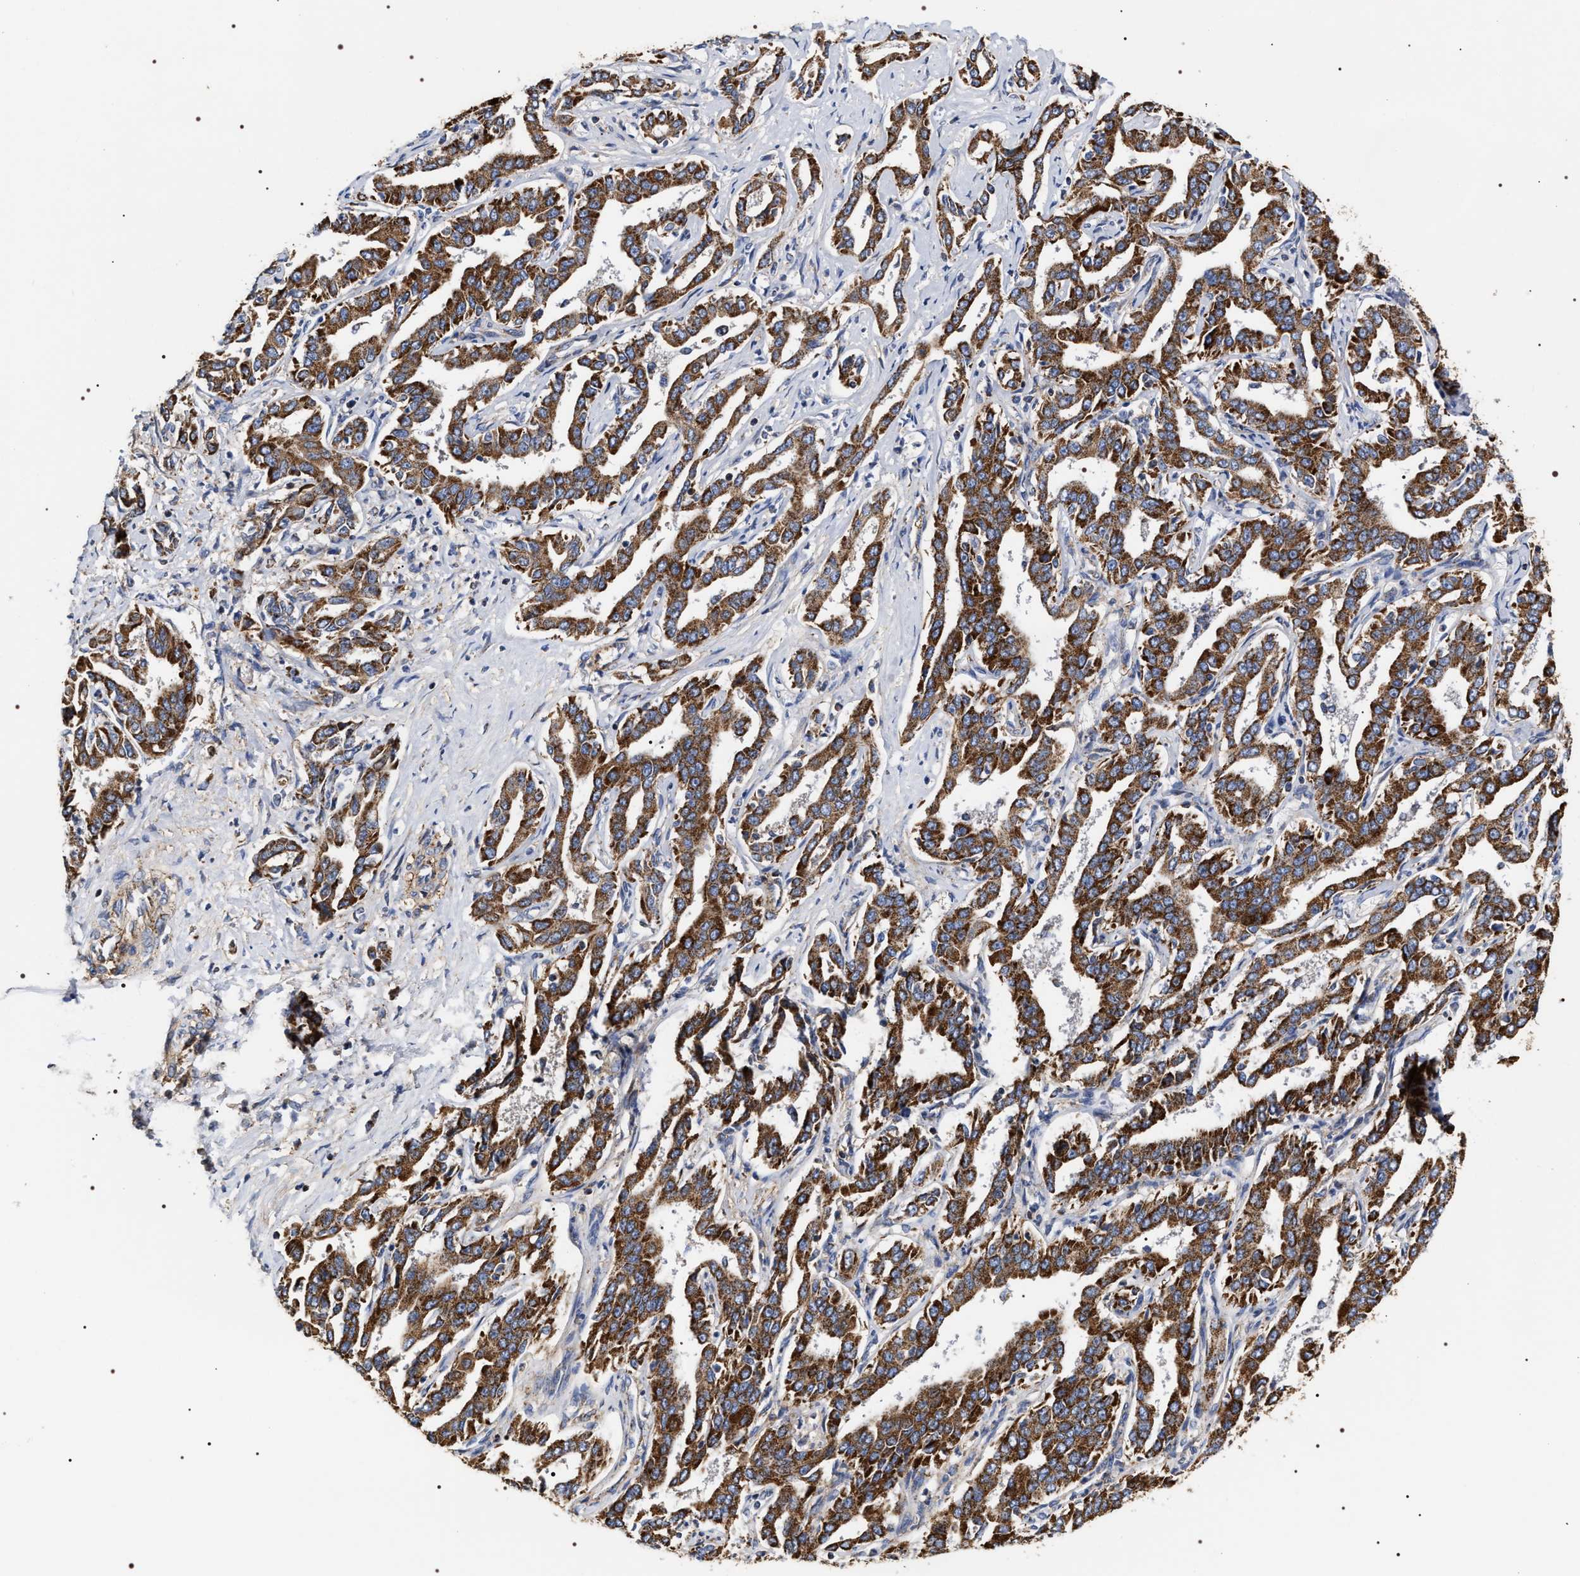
{"staining": {"intensity": "strong", "quantity": ">75%", "location": "cytoplasmic/membranous"}, "tissue": "liver cancer", "cell_type": "Tumor cells", "image_type": "cancer", "snomed": [{"axis": "morphology", "description": "Cholangiocarcinoma"}, {"axis": "topography", "description": "Liver"}], "caption": "Cholangiocarcinoma (liver) tissue displays strong cytoplasmic/membranous staining in approximately >75% of tumor cells", "gene": "COG5", "patient": {"sex": "male", "age": 59}}